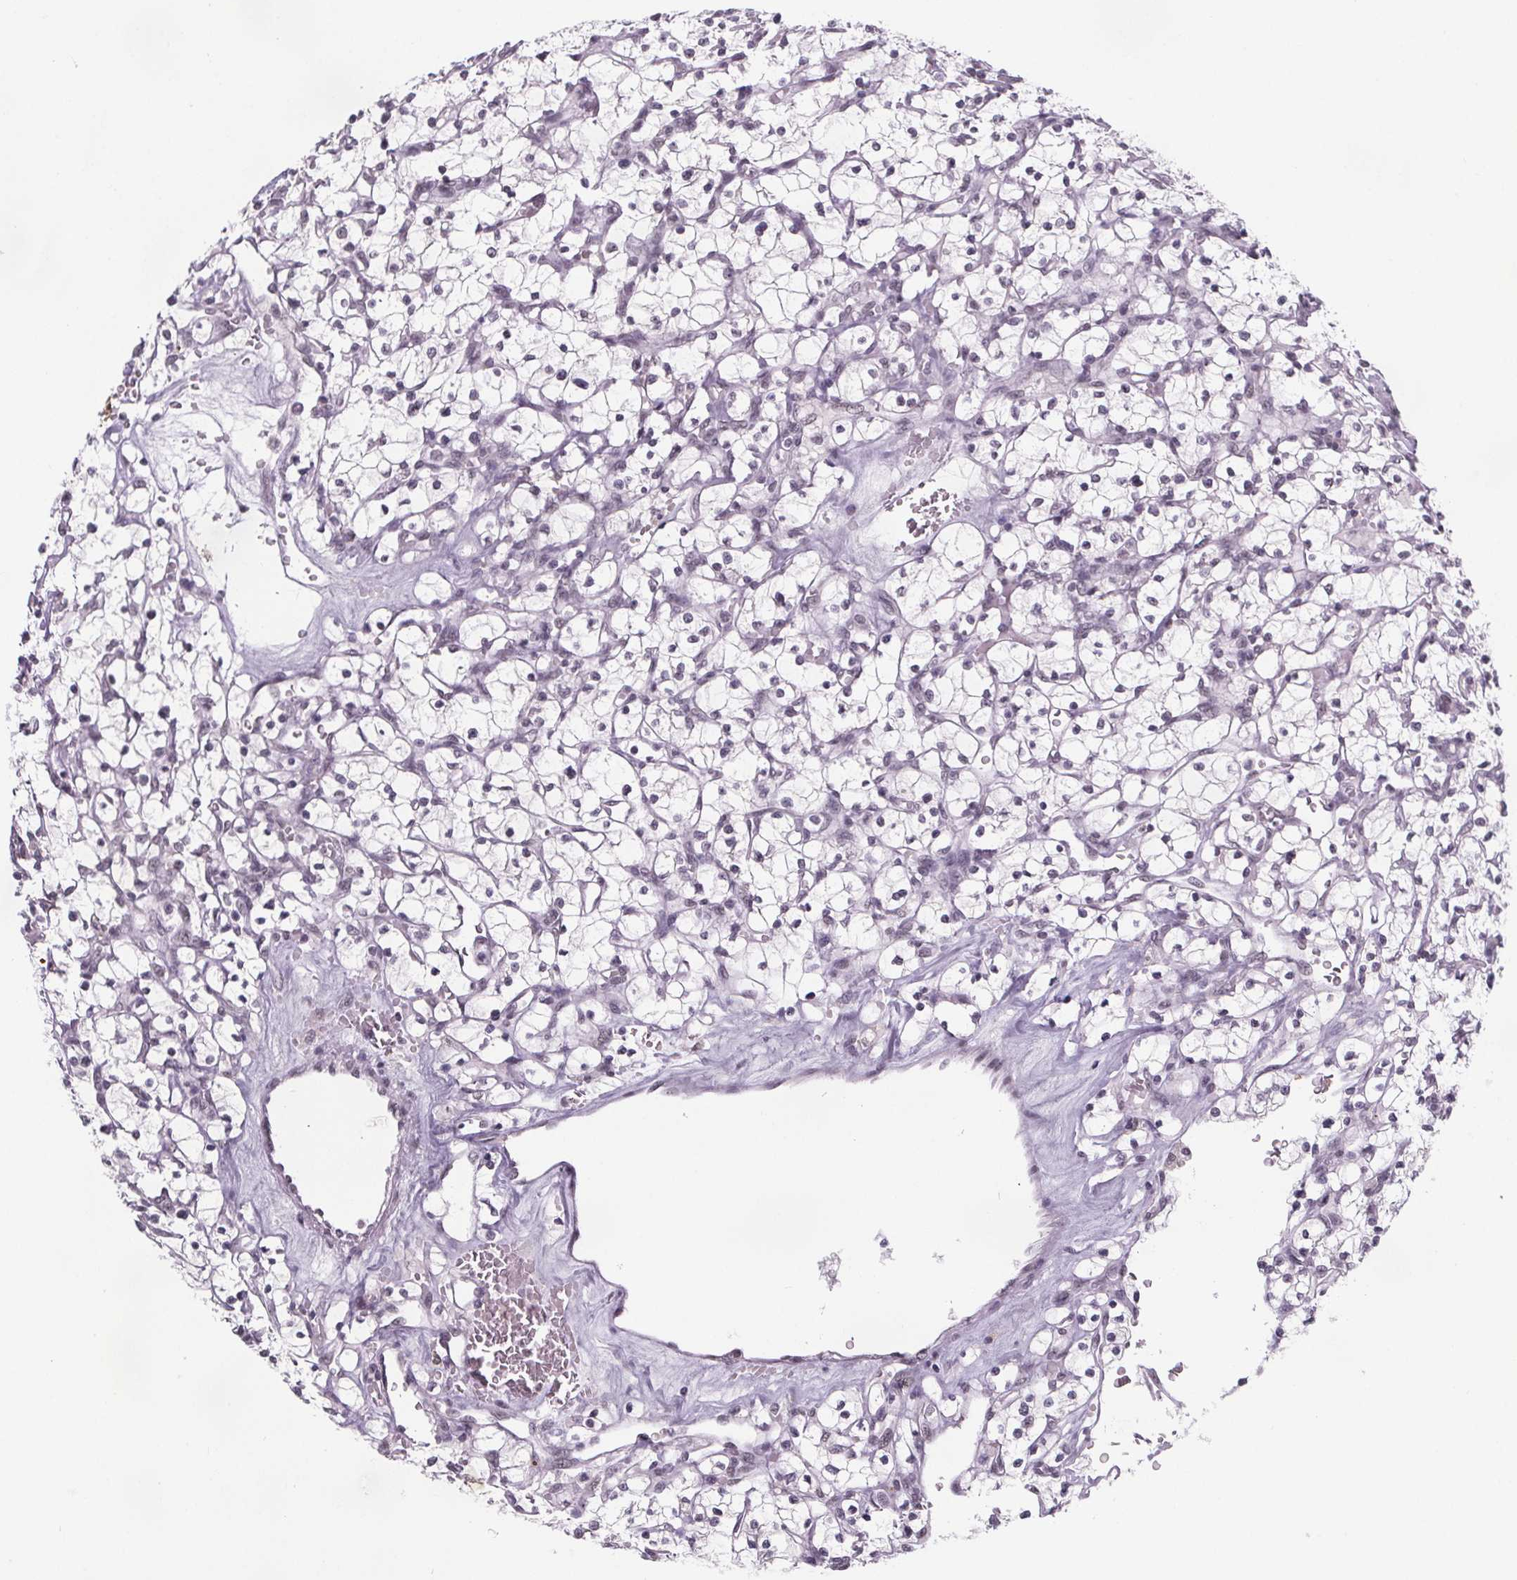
{"staining": {"intensity": "negative", "quantity": "none", "location": "none"}, "tissue": "renal cancer", "cell_type": "Tumor cells", "image_type": "cancer", "snomed": [{"axis": "morphology", "description": "Adenocarcinoma, NOS"}, {"axis": "topography", "description": "Kidney"}], "caption": "Tumor cells are negative for protein expression in human renal adenocarcinoma. (DAB IHC visualized using brightfield microscopy, high magnification).", "gene": "ZNF572", "patient": {"sex": "female", "age": 64}}